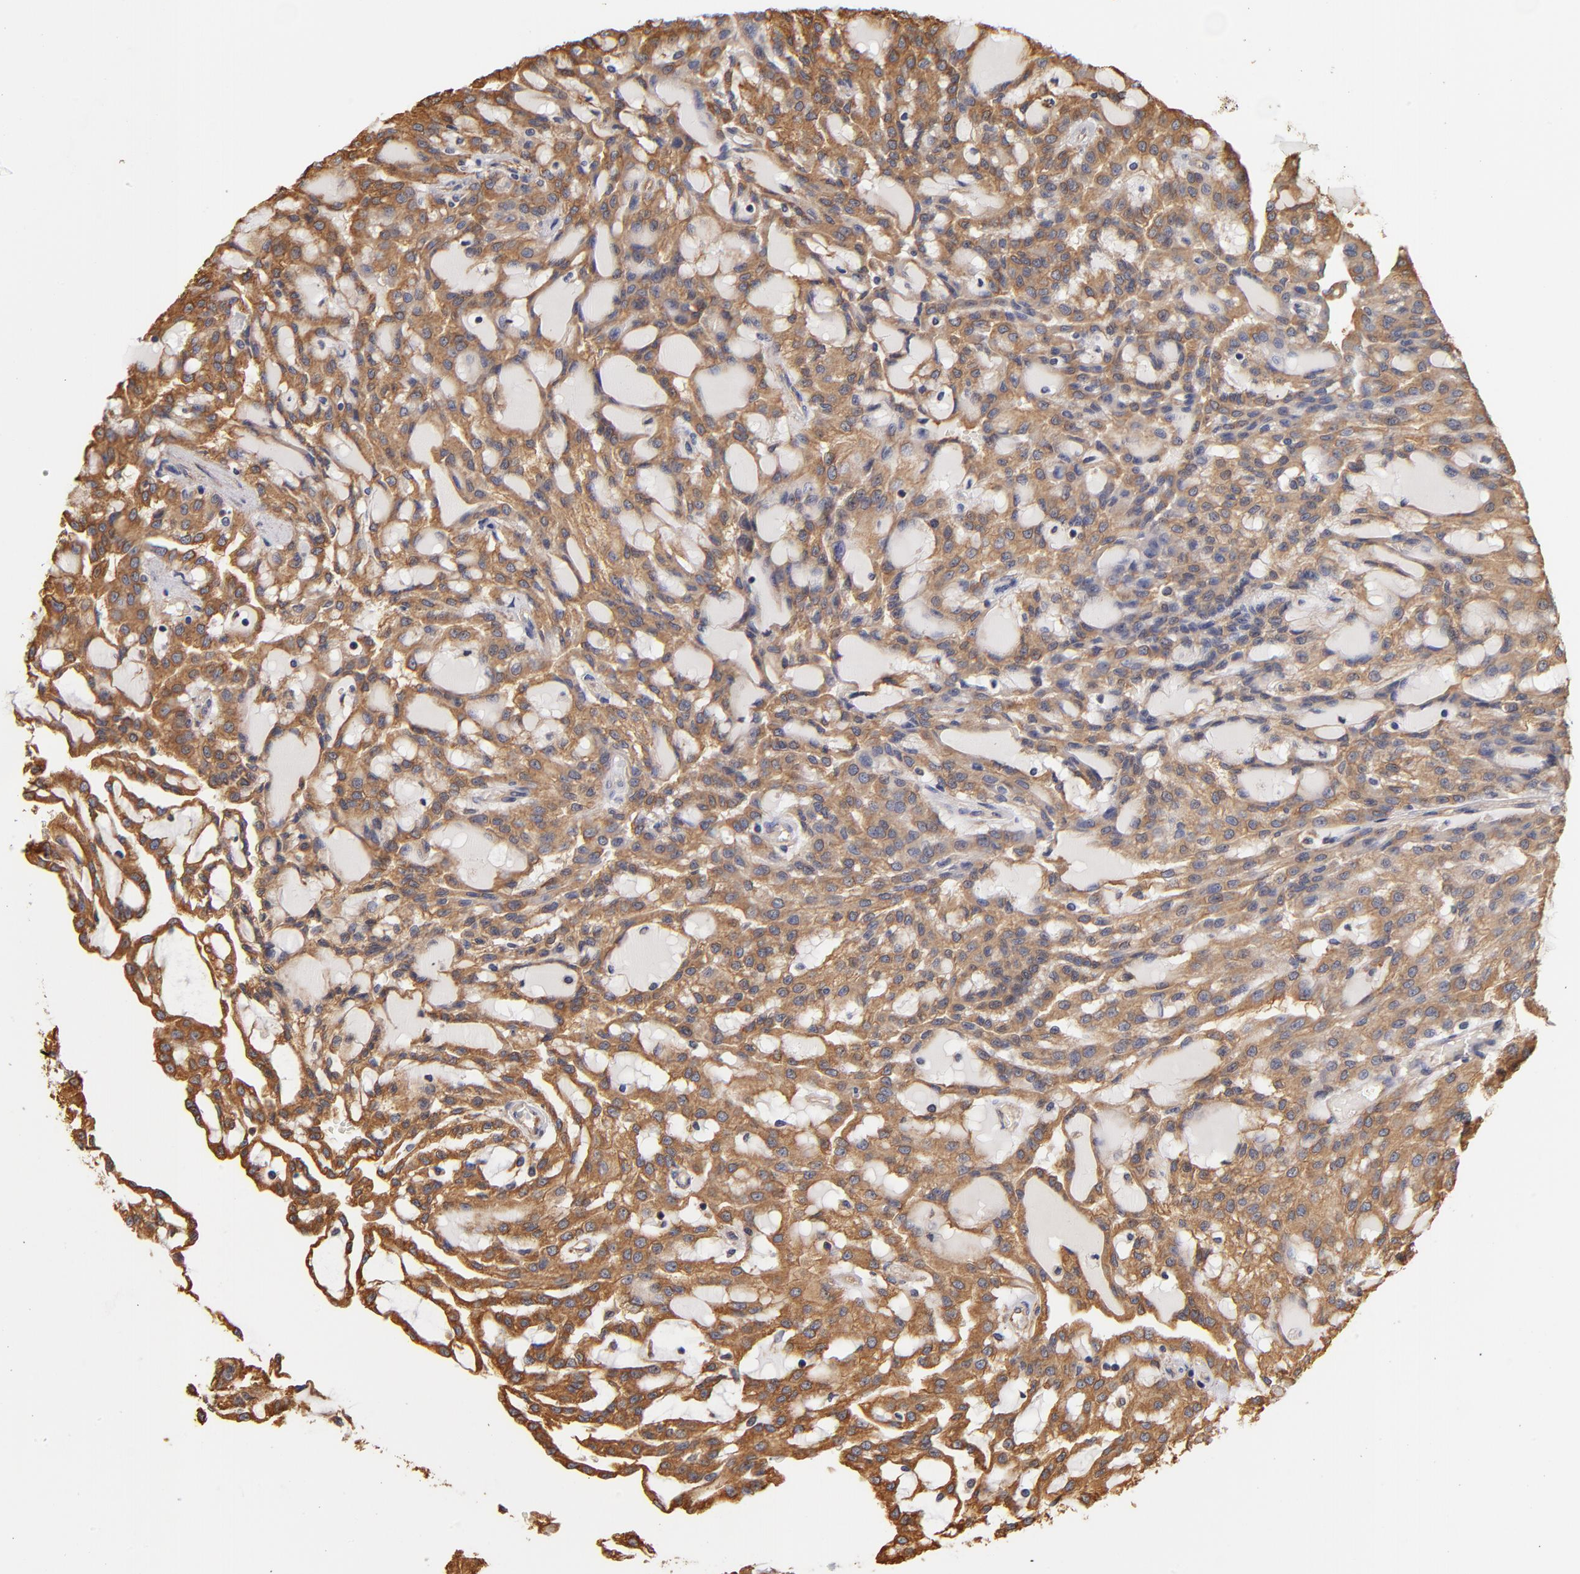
{"staining": {"intensity": "moderate", "quantity": ">75%", "location": "cytoplasmic/membranous"}, "tissue": "renal cancer", "cell_type": "Tumor cells", "image_type": "cancer", "snomed": [{"axis": "morphology", "description": "Adenocarcinoma, NOS"}, {"axis": "topography", "description": "Kidney"}], "caption": "Protein expression by immunohistochemistry (IHC) displays moderate cytoplasmic/membranous positivity in approximately >75% of tumor cells in renal cancer (adenocarcinoma).", "gene": "FCMR", "patient": {"sex": "male", "age": 63}}